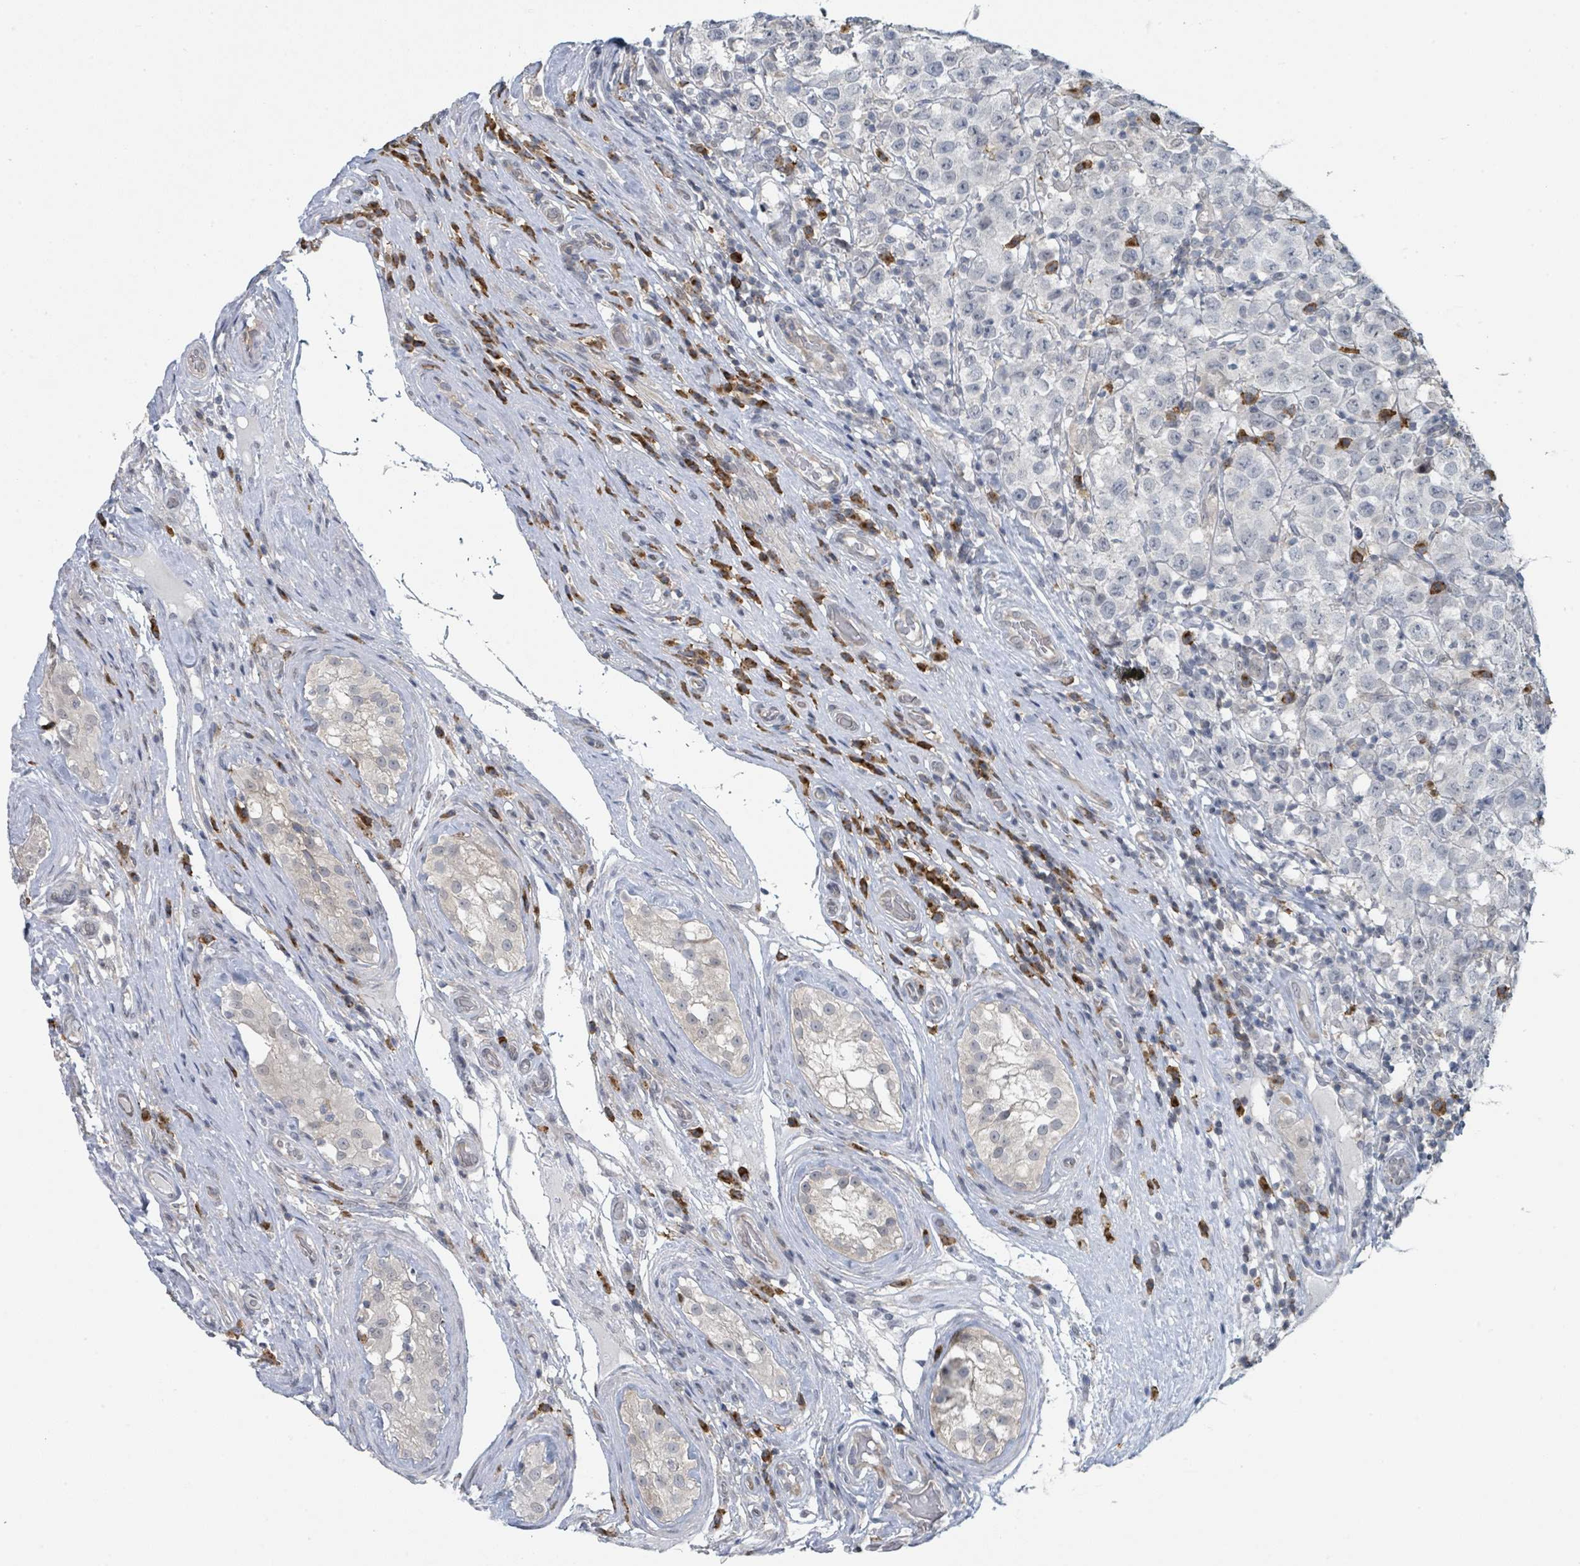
{"staining": {"intensity": "negative", "quantity": "none", "location": "none"}, "tissue": "testis cancer", "cell_type": "Tumor cells", "image_type": "cancer", "snomed": [{"axis": "morphology", "description": "Seminoma, NOS"}, {"axis": "morphology", "description": "Carcinoma, Embryonal, NOS"}, {"axis": "topography", "description": "Testis"}], "caption": "The micrograph displays no significant staining in tumor cells of testis cancer. (Immunohistochemistry (ihc), brightfield microscopy, high magnification).", "gene": "ANKRD55", "patient": {"sex": "male", "age": 41}}